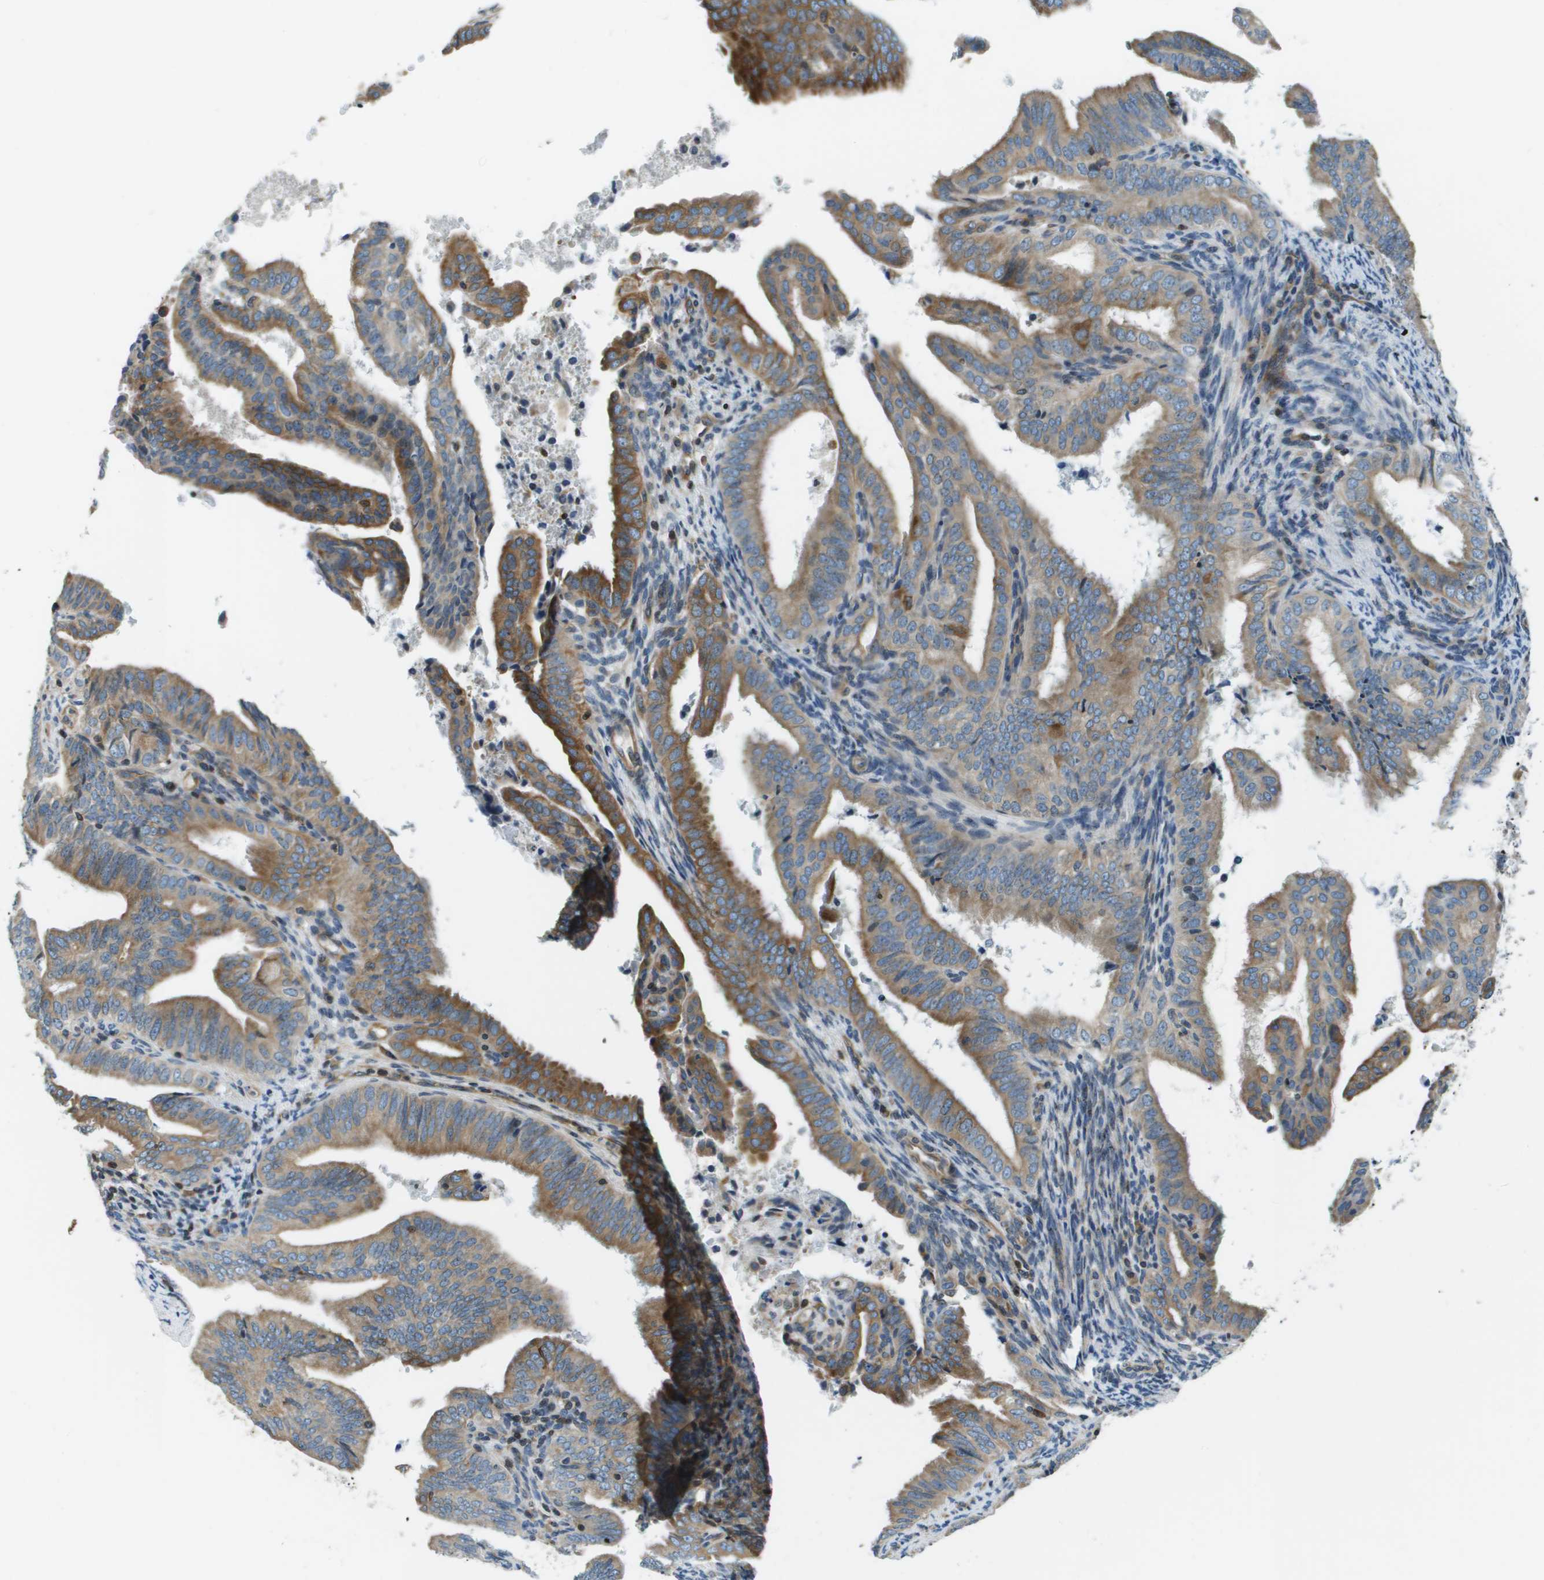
{"staining": {"intensity": "moderate", "quantity": ">75%", "location": "cytoplasmic/membranous"}, "tissue": "endometrial cancer", "cell_type": "Tumor cells", "image_type": "cancer", "snomed": [{"axis": "morphology", "description": "Adenocarcinoma, NOS"}, {"axis": "topography", "description": "Endometrium"}], "caption": "The image demonstrates staining of endometrial adenocarcinoma, revealing moderate cytoplasmic/membranous protein expression (brown color) within tumor cells.", "gene": "ESYT1", "patient": {"sex": "female", "age": 58}}